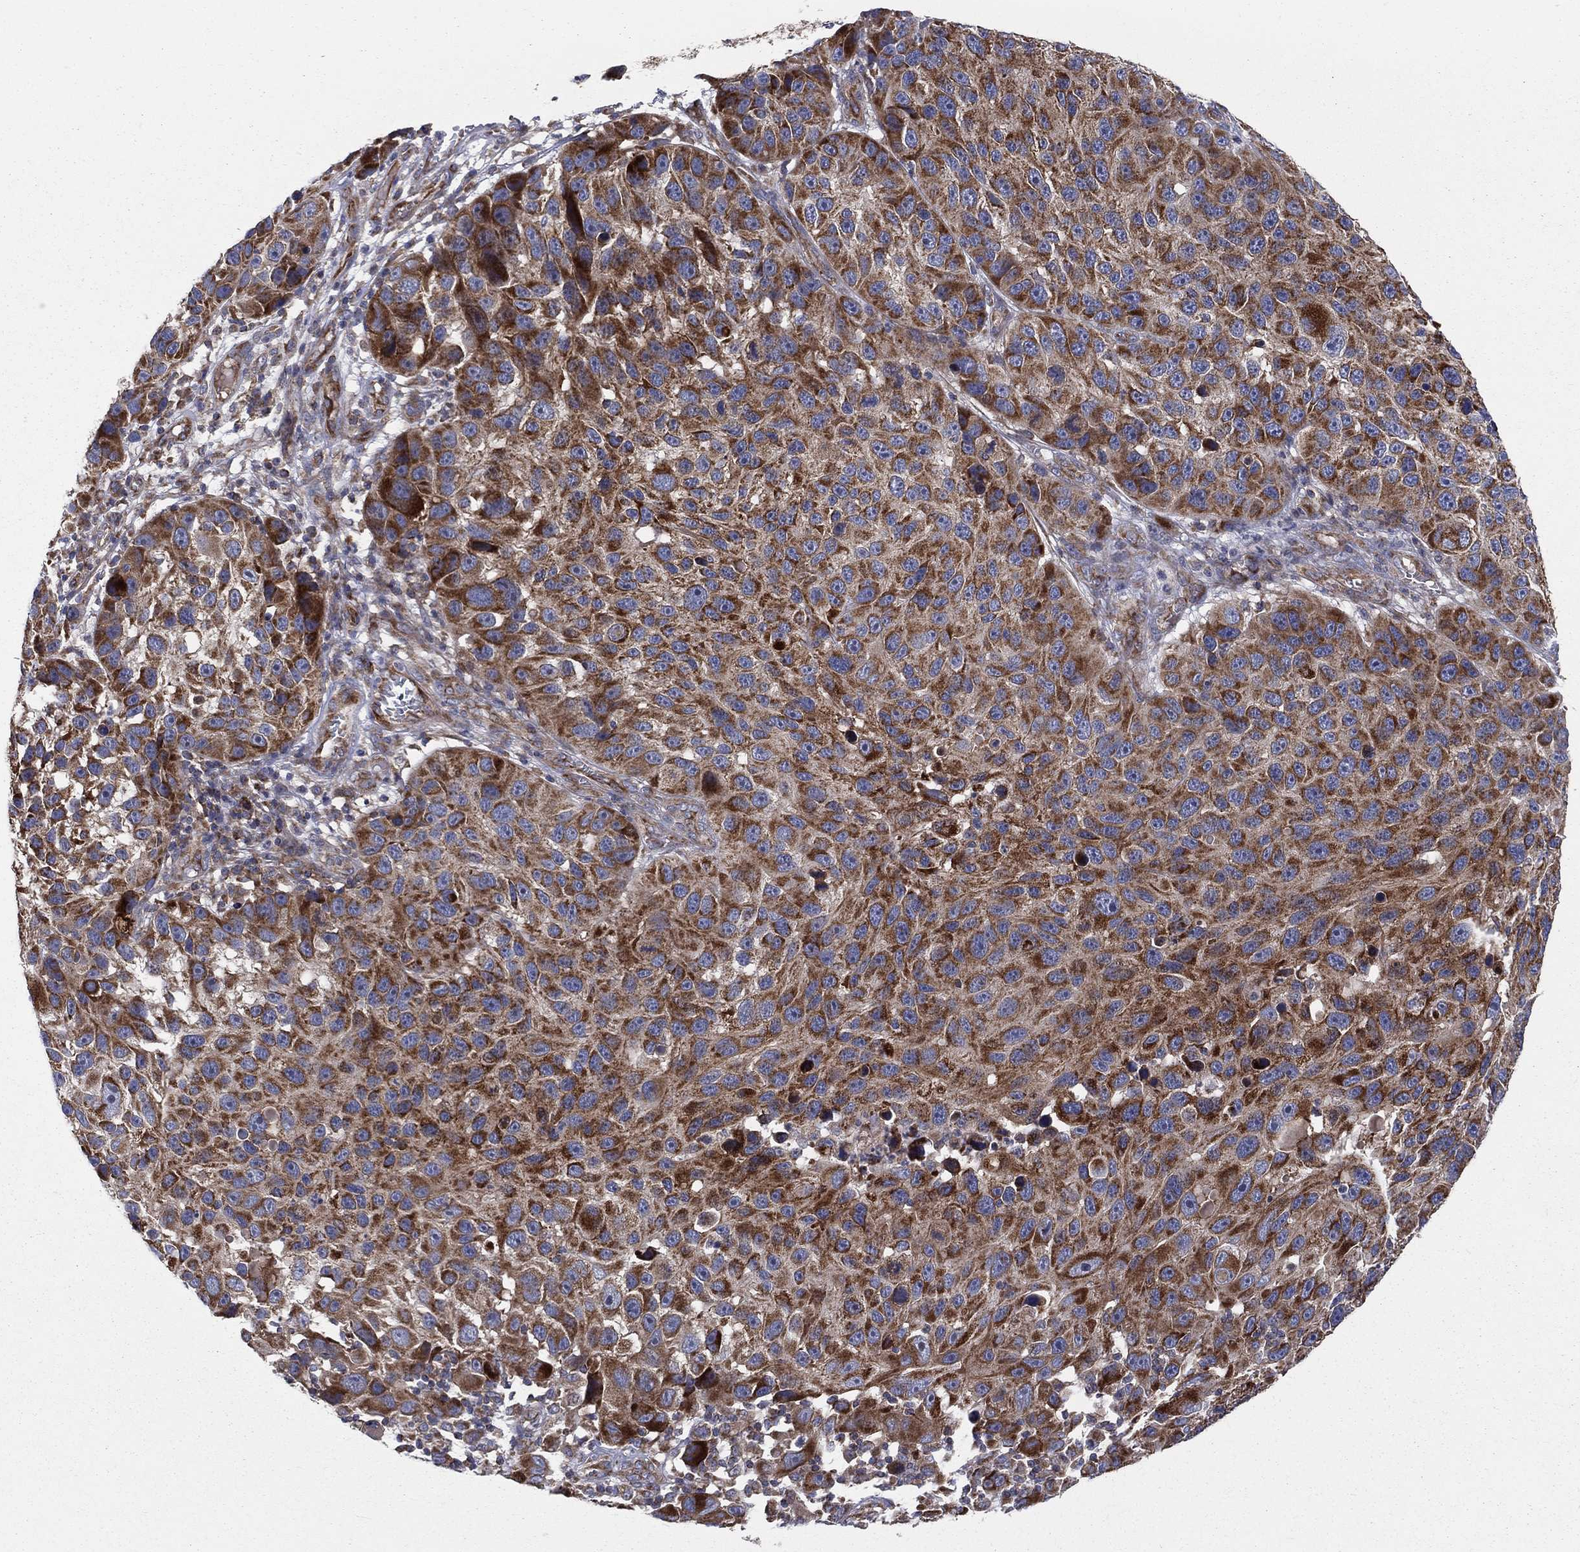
{"staining": {"intensity": "strong", "quantity": "25%-75%", "location": "cytoplasmic/membranous"}, "tissue": "melanoma", "cell_type": "Tumor cells", "image_type": "cancer", "snomed": [{"axis": "morphology", "description": "Malignant melanoma, NOS"}, {"axis": "topography", "description": "Skin"}], "caption": "The photomicrograph displays a brown stain indicating the presence of a protein in the cytoplasmic/membranous of tumor cells in melanoma.", "gene": "MIX23", "patient": {"sex": "male", "age": 53}}